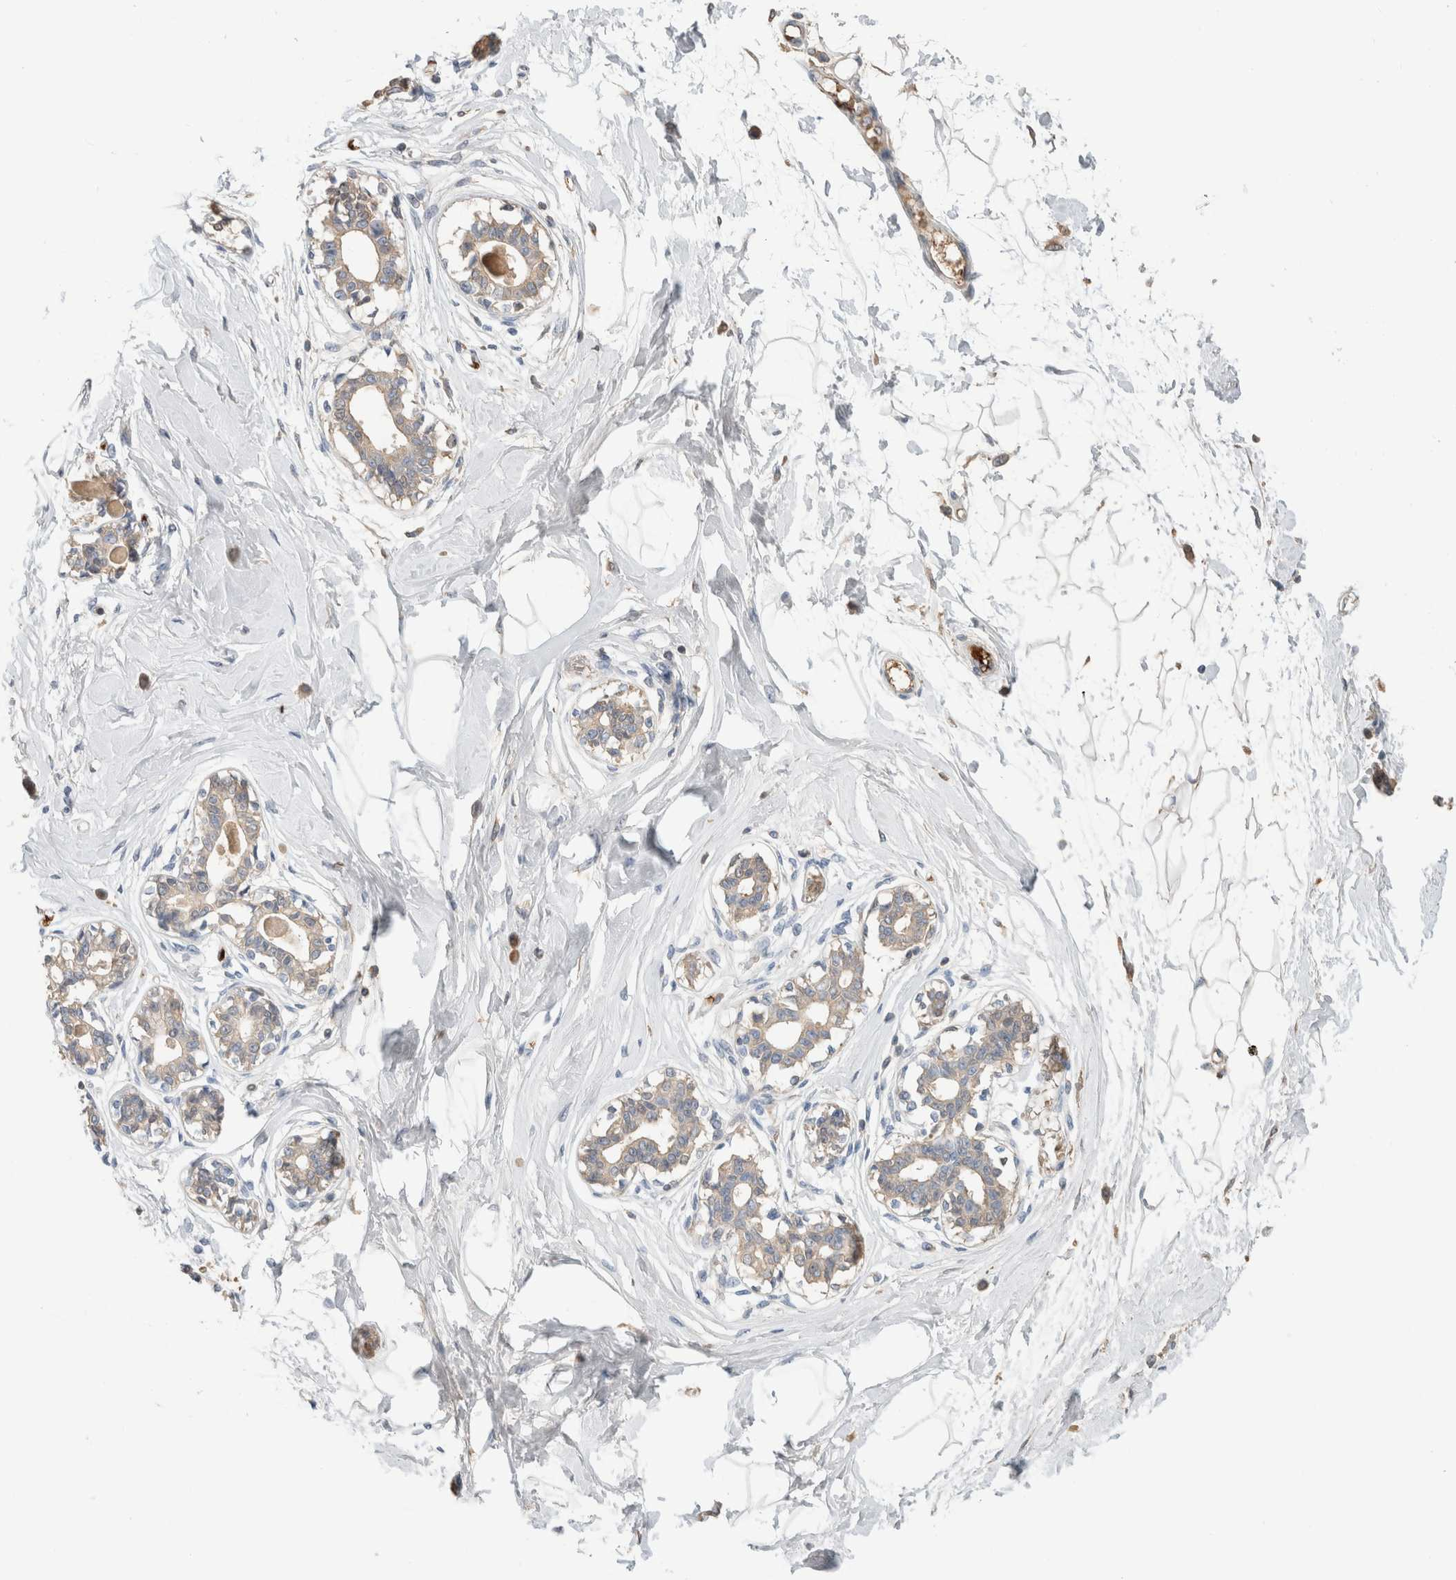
{"staining": {"intensity": "negative", "quantity": "none", "location": "none"}, "tissue": "breast", "cell_type": "Adipocytes", "image_type": "normal", "snomed": [{"axis": "morphology", "description": "Normal tissue, NOS"}, {"axis": "topography", "description": "Breast"}], "caption": "Immunohistochemistry (IHC) image of normal human breast stained for a protein (brown), which demonstrates no expression in adipocytes.", "gene": "CA1", "patient": {"sex": "female", "age": 45}}